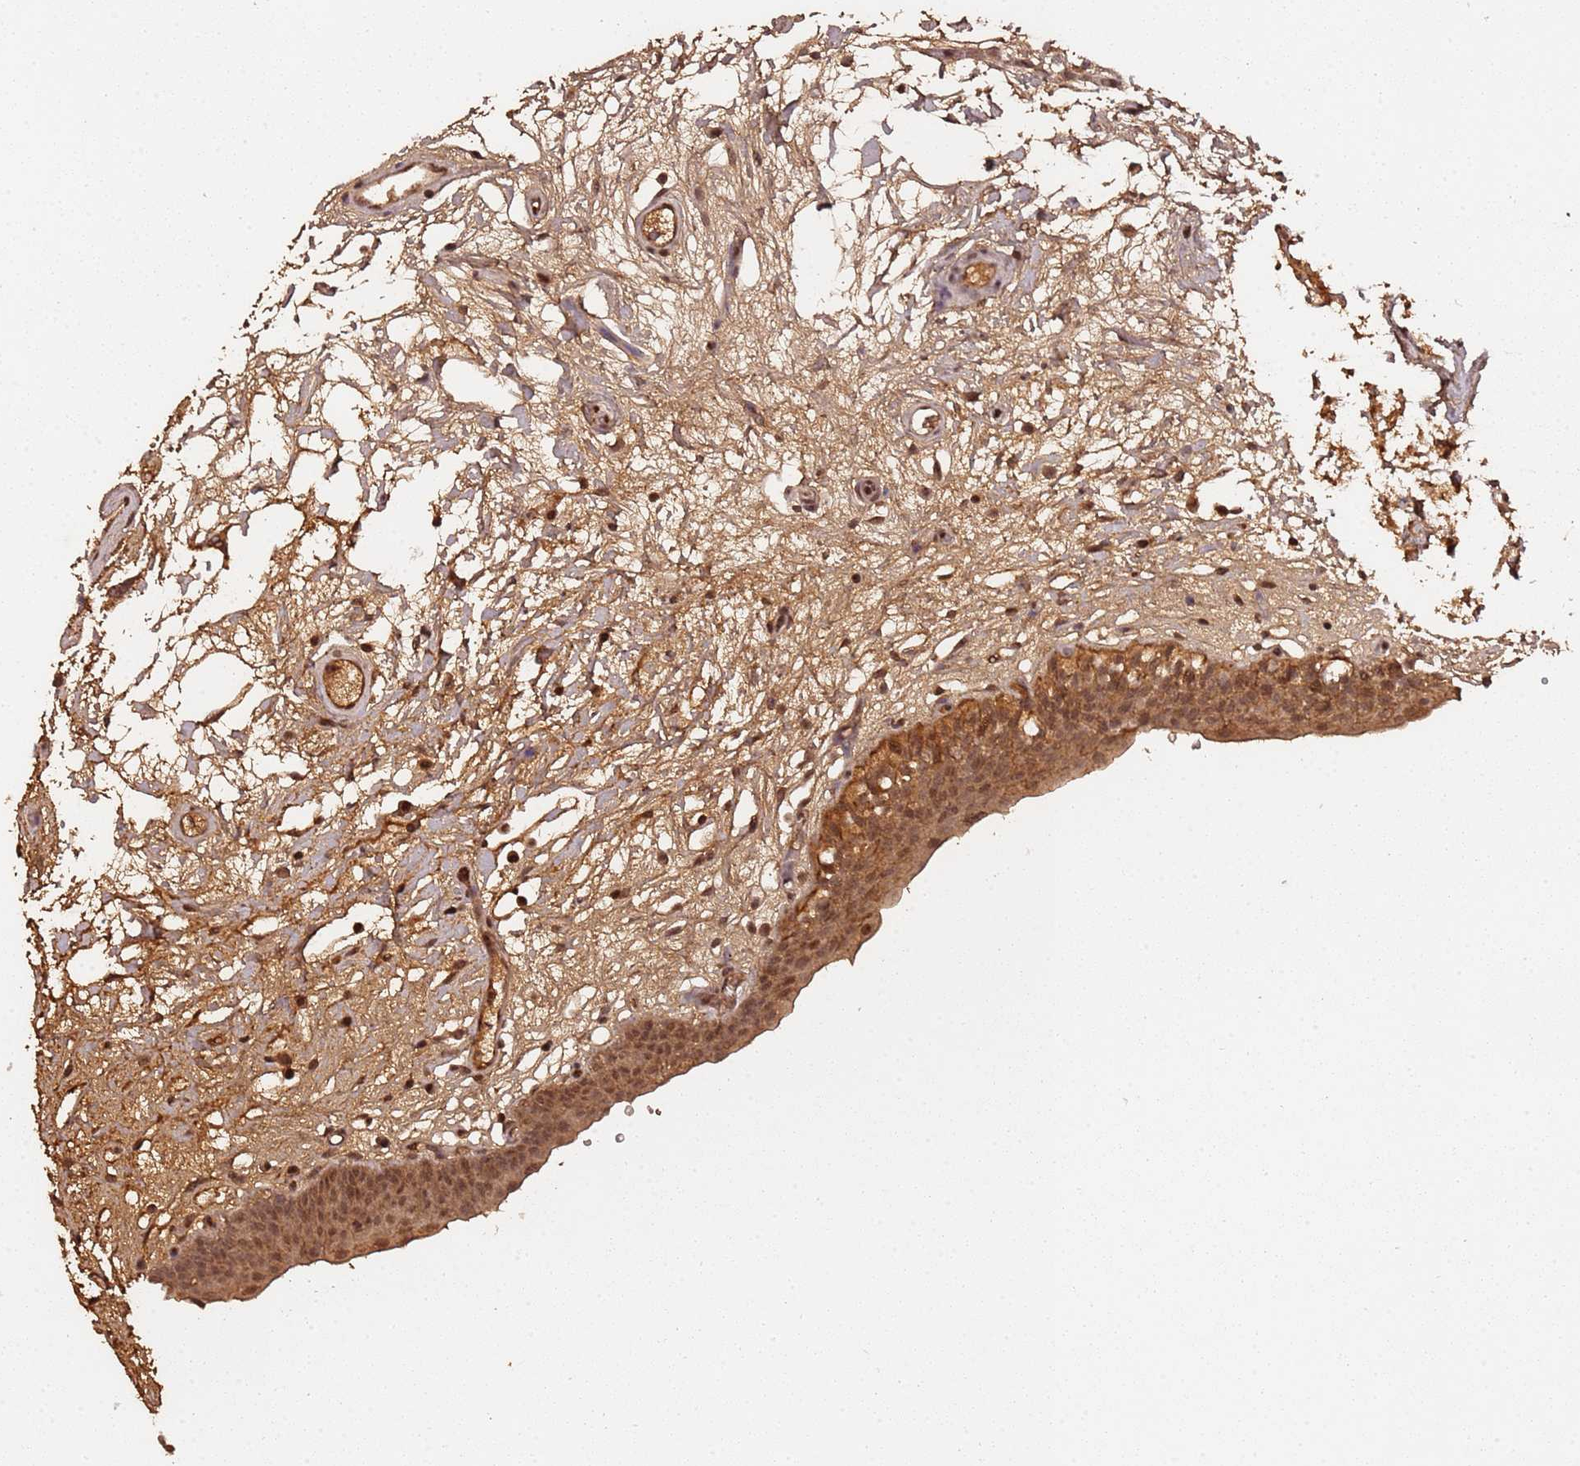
{"staining": {"intensity": "moderate", "quantity": ">75%", "location": "cytoplasmic/membranous,nuclear"}, "tissue": "urinary bladder", "cell_type": "Urothelial cells", "image_type": "normal", "snomed": [{"axis": "morphology", "description": "Normal tissue, NOS"}, {"axis": "topography", "description": "Urinary bladder"}], "caption": "Immunohistochemical staining of normal human urinary bladder exhibits moderate cytoplasmic/membranous,nuclear protein expression in approximately >75% of urothelial cells. (IHC, brightfield microscopy, high magnification).", "gene": "COL1A2", "patient": {"sex": "male", "age": 83}}